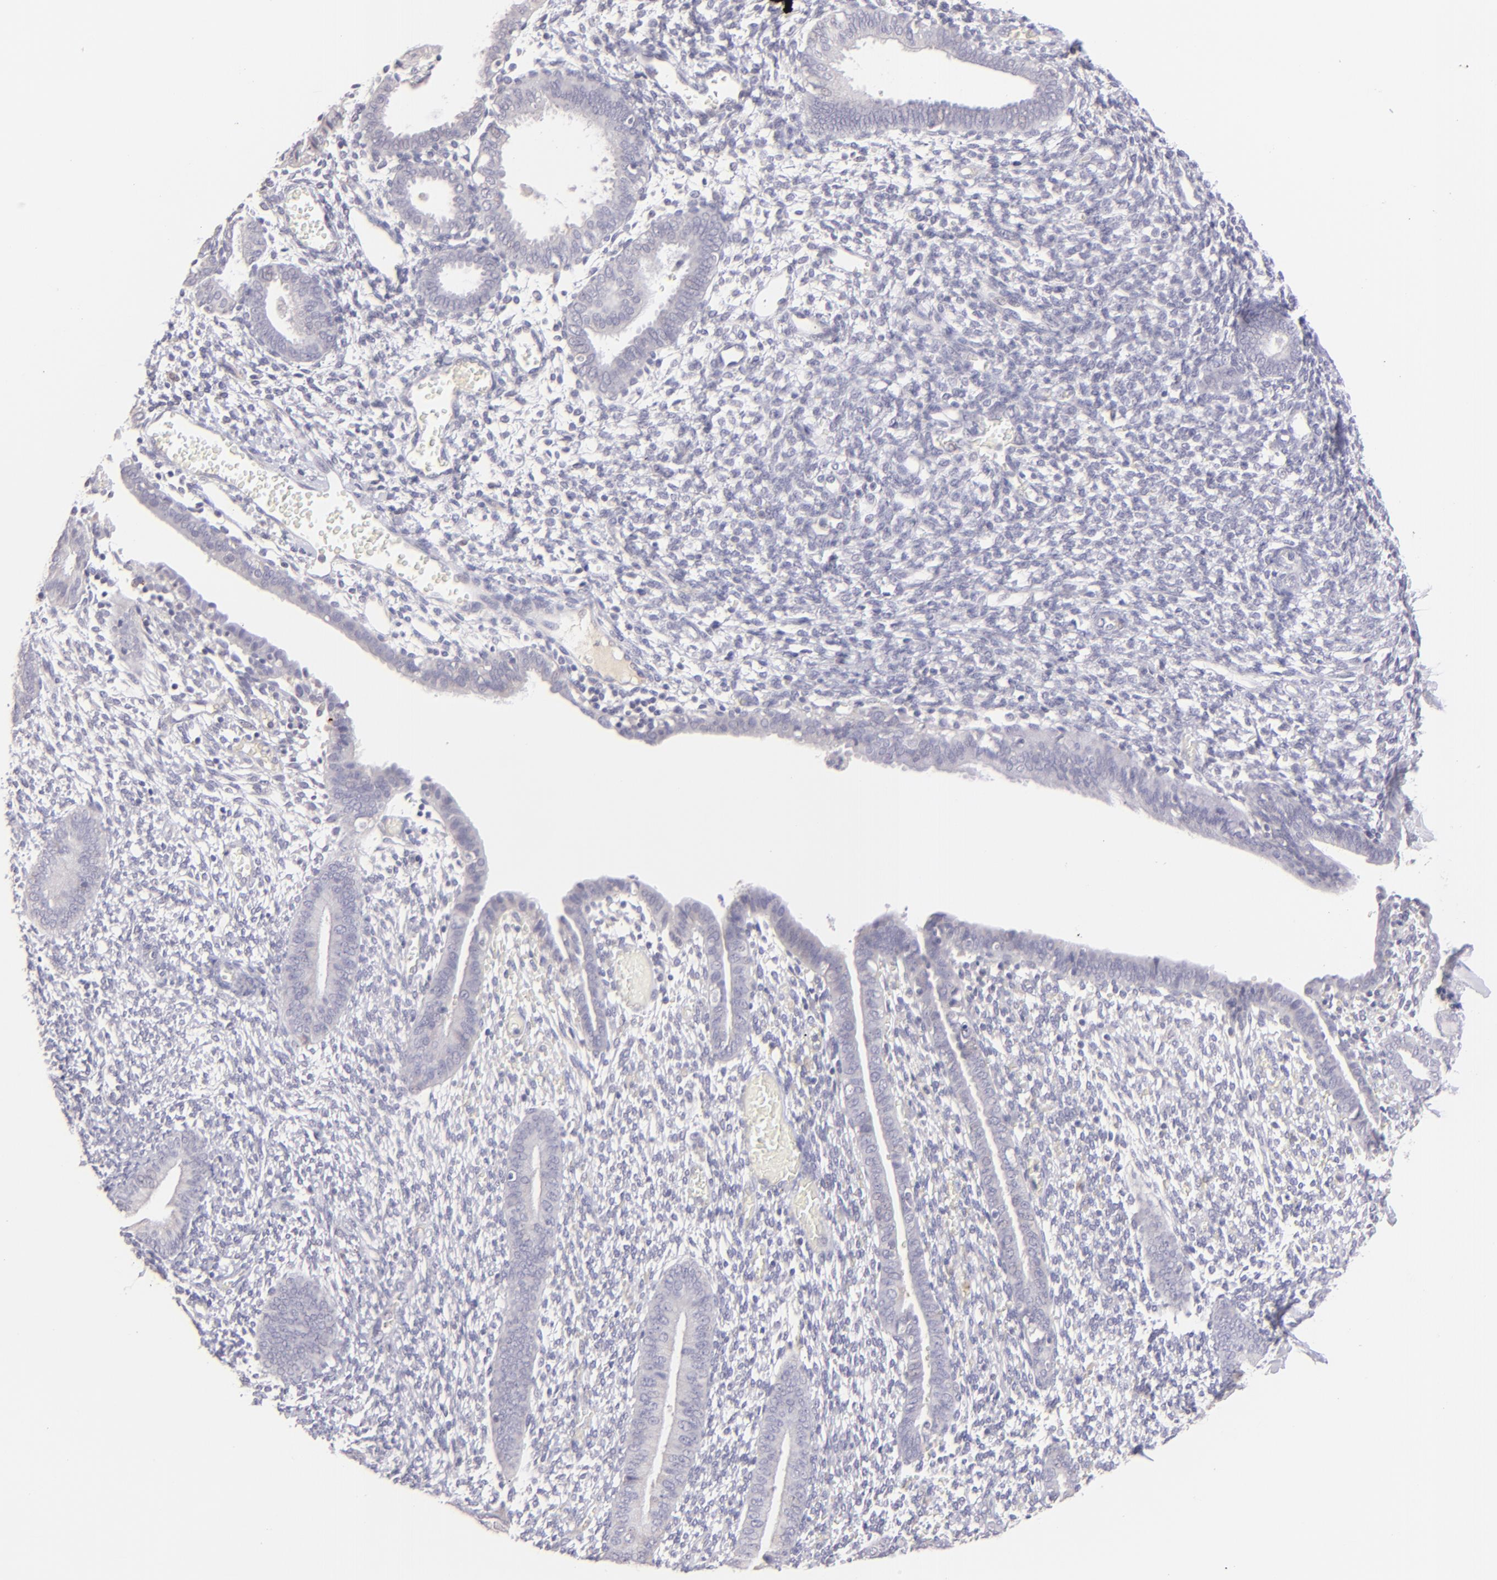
{"staining": {"intensity": "negative", "quantity": "none", "location": "none"}, "tissue": "endometrium", "cell_type": "Cells in endometrial stroma", "image_type": "normal", "snomed": [{"axis": "morphology", "description": "Normal tissue, NOS"}, {"axis": "topography", "description": "Smooth muscle"}, {"axis": "topography", "description": "Endometrium"}], "caption": "Immunohistochemical staining of unremarkable endometrium exhibits no significant expression in cells in endometrial stroma. The staining is performed using DAB brown chromogen with nuclei counter-stained in using hematoxylin.", "gene": "MAGEA1", "patient": {"sex": "female", "age": 57}}